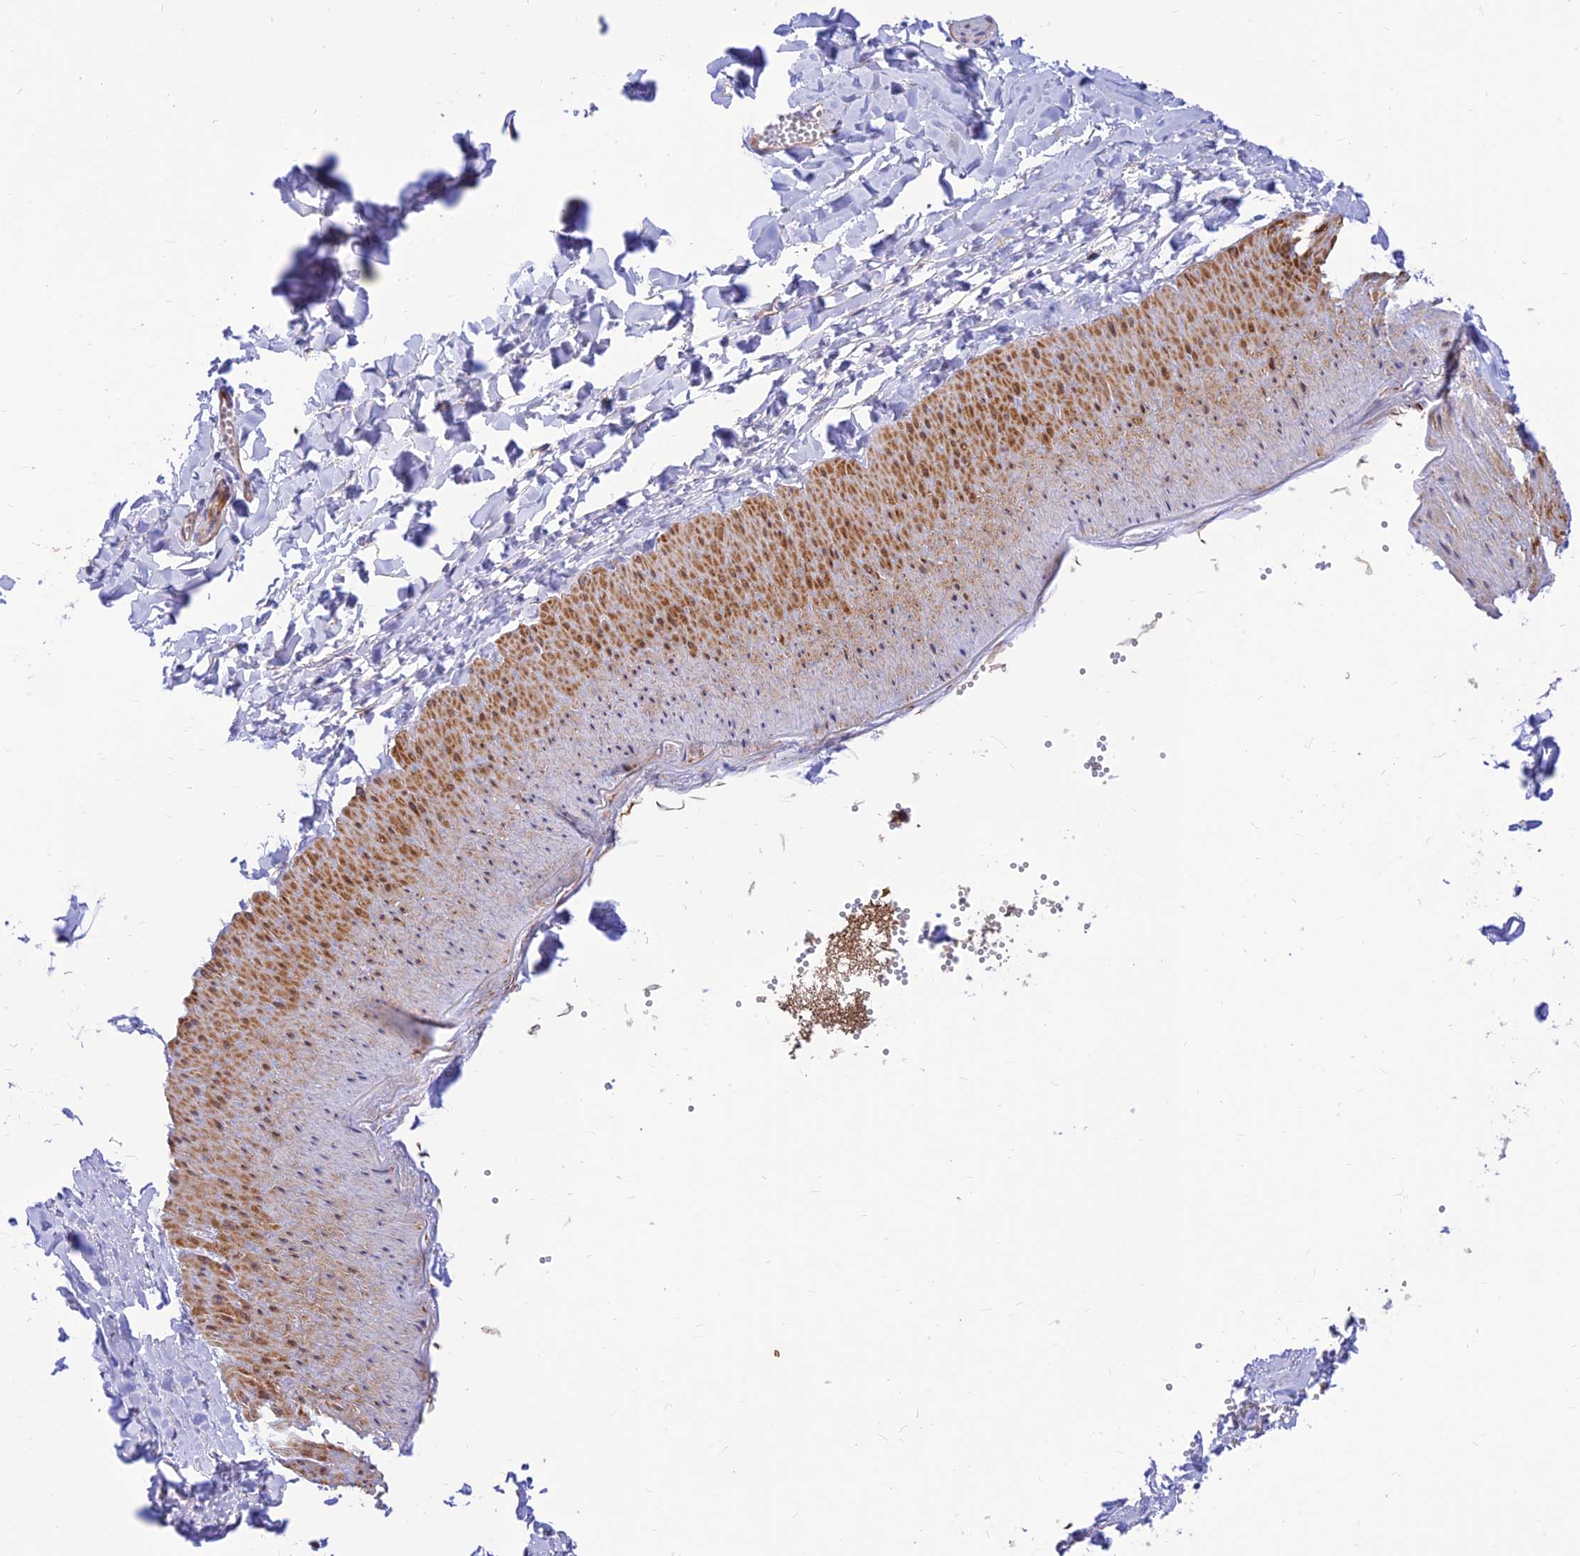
{"staining": {"intensity": "negative", "quantity": "none", "location": "none"}, "tissue": "adipose tissue", "cell_type": "Adipocytes", "image_type": "normal", "snomed": [{"axis": "morphology", "description": "Normal tissue, NOS"}, {"axis": "topography", "description": "Gallbladder"}, {"axis": "topography", "description": "Peripheral nerve tissue"}], "caption": "An immunohistochemistry histopathology image of normal adipose tissue is shown. There is no staining in adipocytes of adipose tissue.", "gene": "FAM186B", "patient": {"sex": "male", "age": 38}}